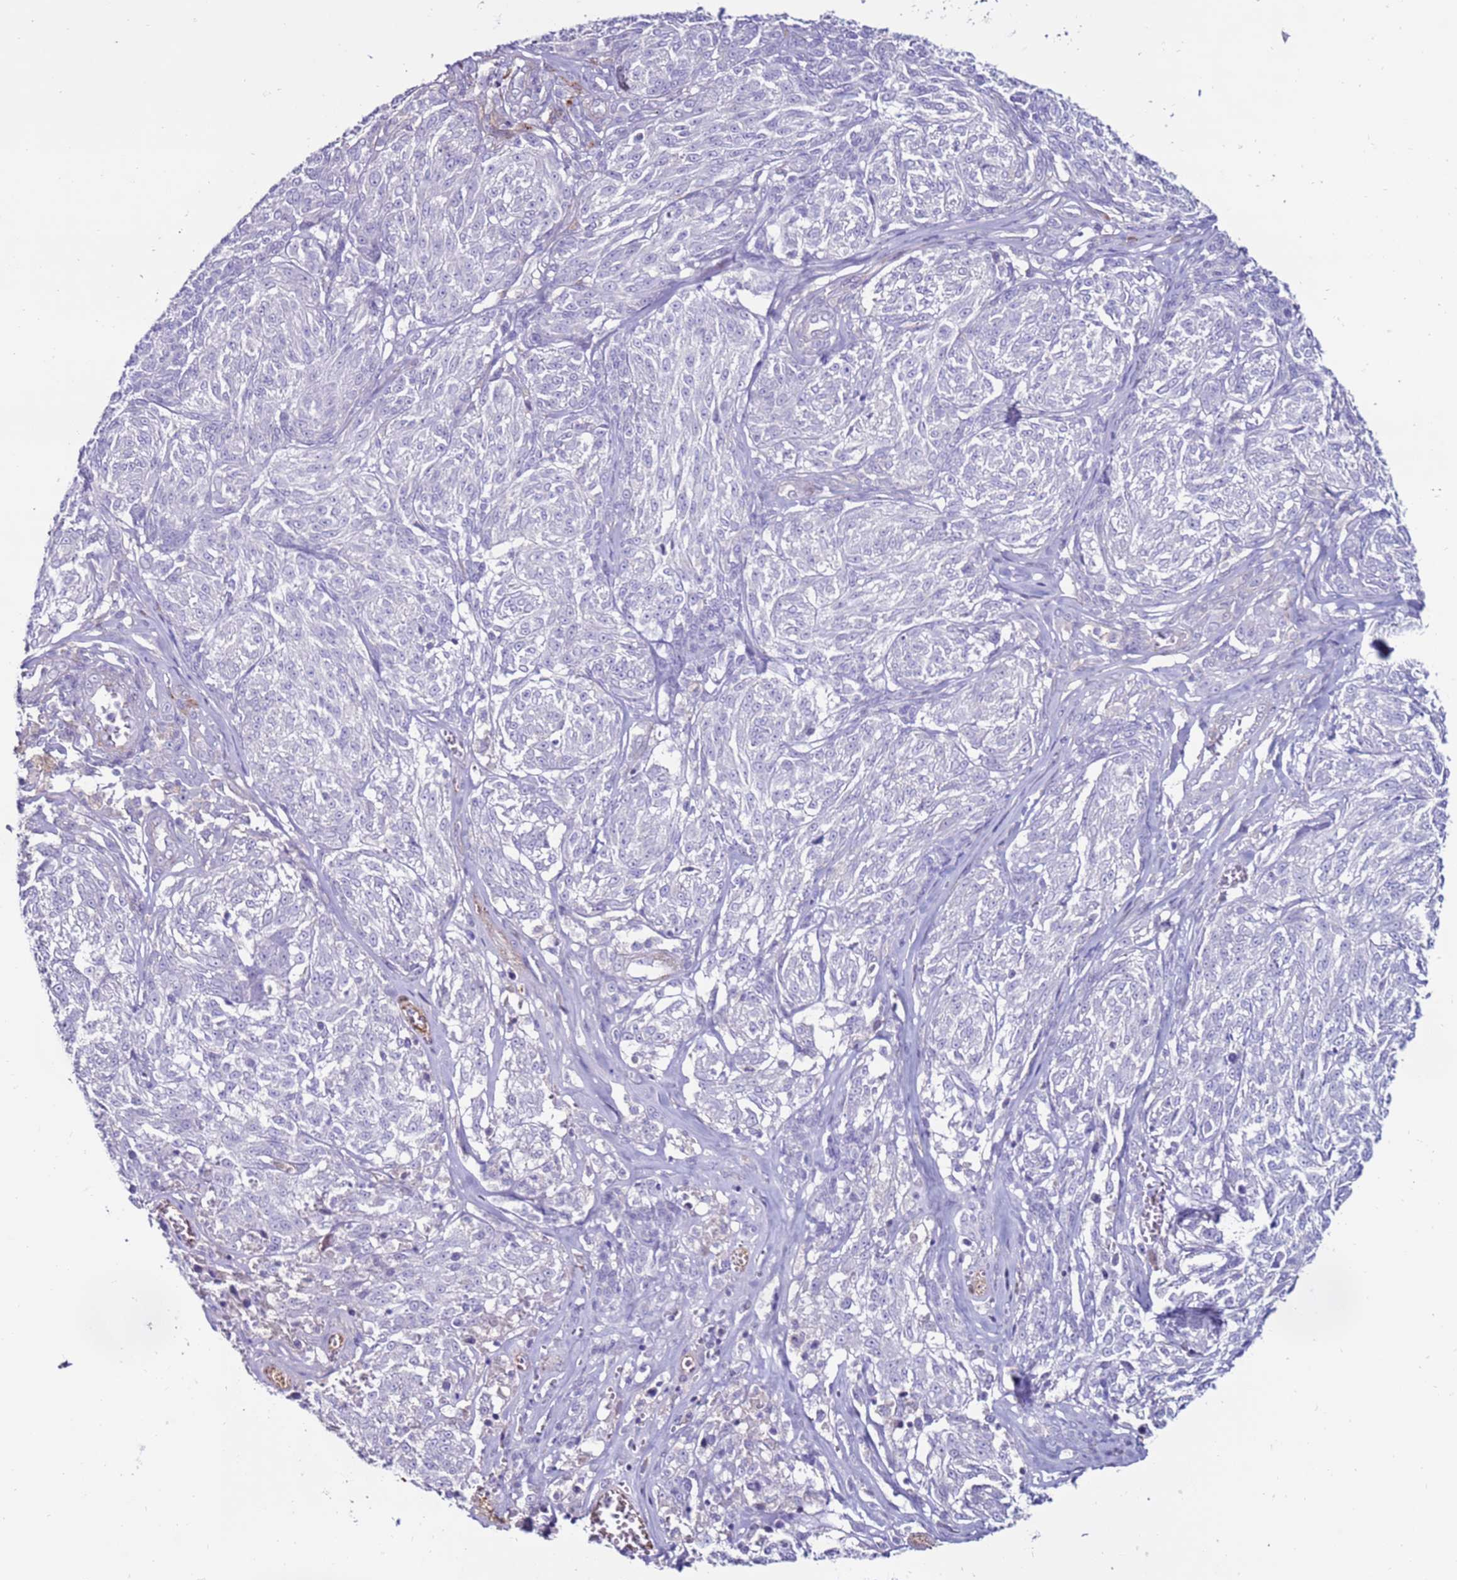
{"staining": {"intensity": "negative", "quantity": "none", "location": "none"}, "tissue": "melanoma", "cell_type": "Tumor cells", "image_type": "cancer", "snomed": [{"axis": "morphology", "description": "Malignant melanoma, NOS"}, {"axis": "topography", "description": "Skin"}], "caption": "DAB (3,3'-diaminobenzidine) immunohistochemical staining of malignant melanoma shows no significant staining in tumor cells.", "gene": "CLEC4M", "patient": {"sex": "female", "age": 63}}